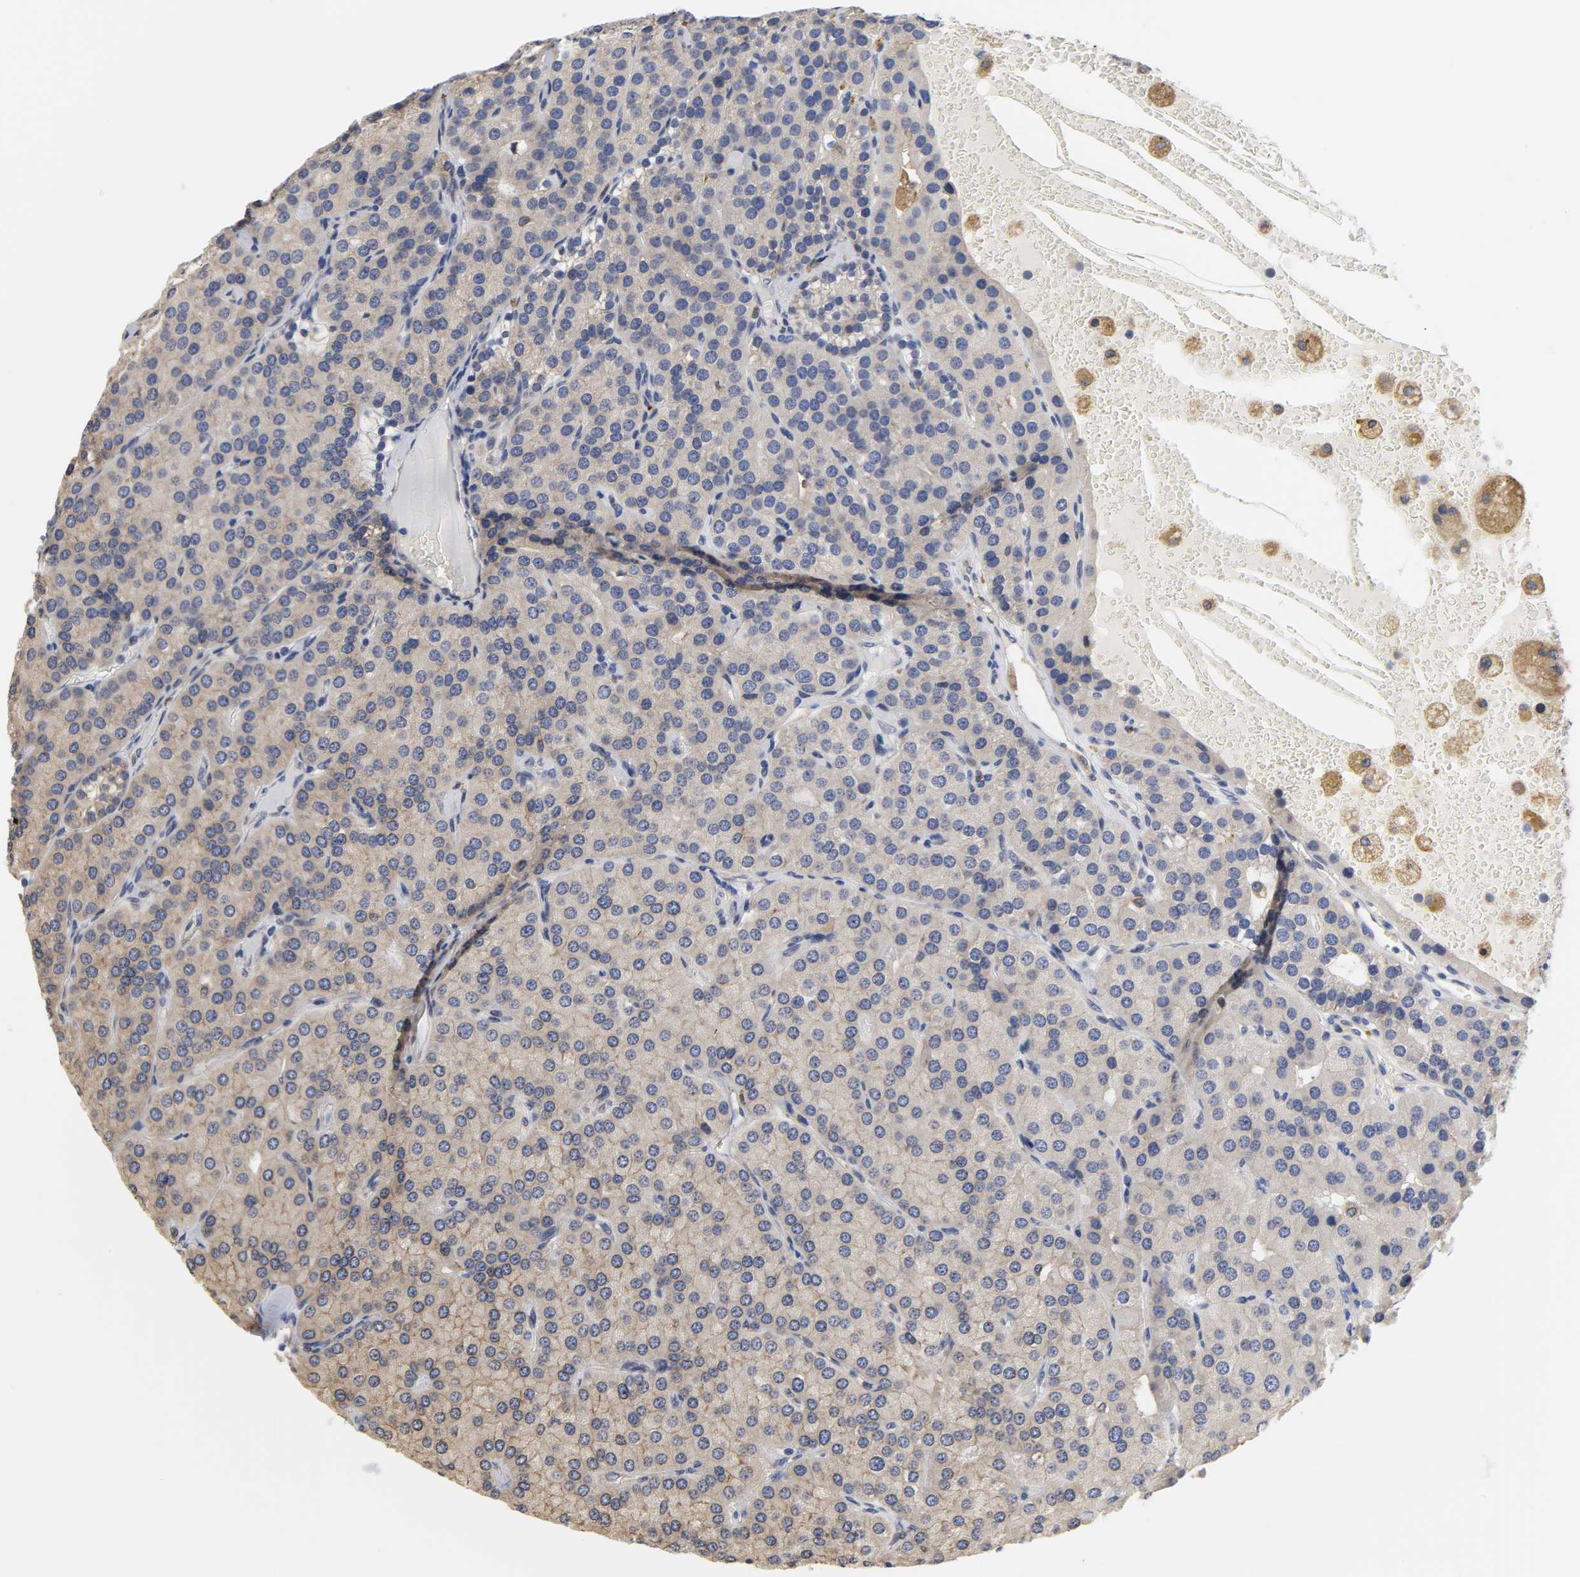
{"staining": {"intensity": "weak", "quantity": ">75%", "location": "cytoplasmic/membranous"}, "tissue": "parathyroid gland", "cell_type": "Glandular cells", "image_type": "normal", "snomed": [{"axis": "morphology", "description": "Normal tissue, NOS"}, {"axis": "morphology", "description": "Adenoma, NOS"}, {"axis": "topography", "description": "Parathyroid gland"}], "caption": "Glandular cells exhibit weak cytoplasmic/membranous positivity in approximately >75% of cells in unremarkable parathyroid gland.", "gene": "HCK", "patient": {"sex": "female", "age": 86}}